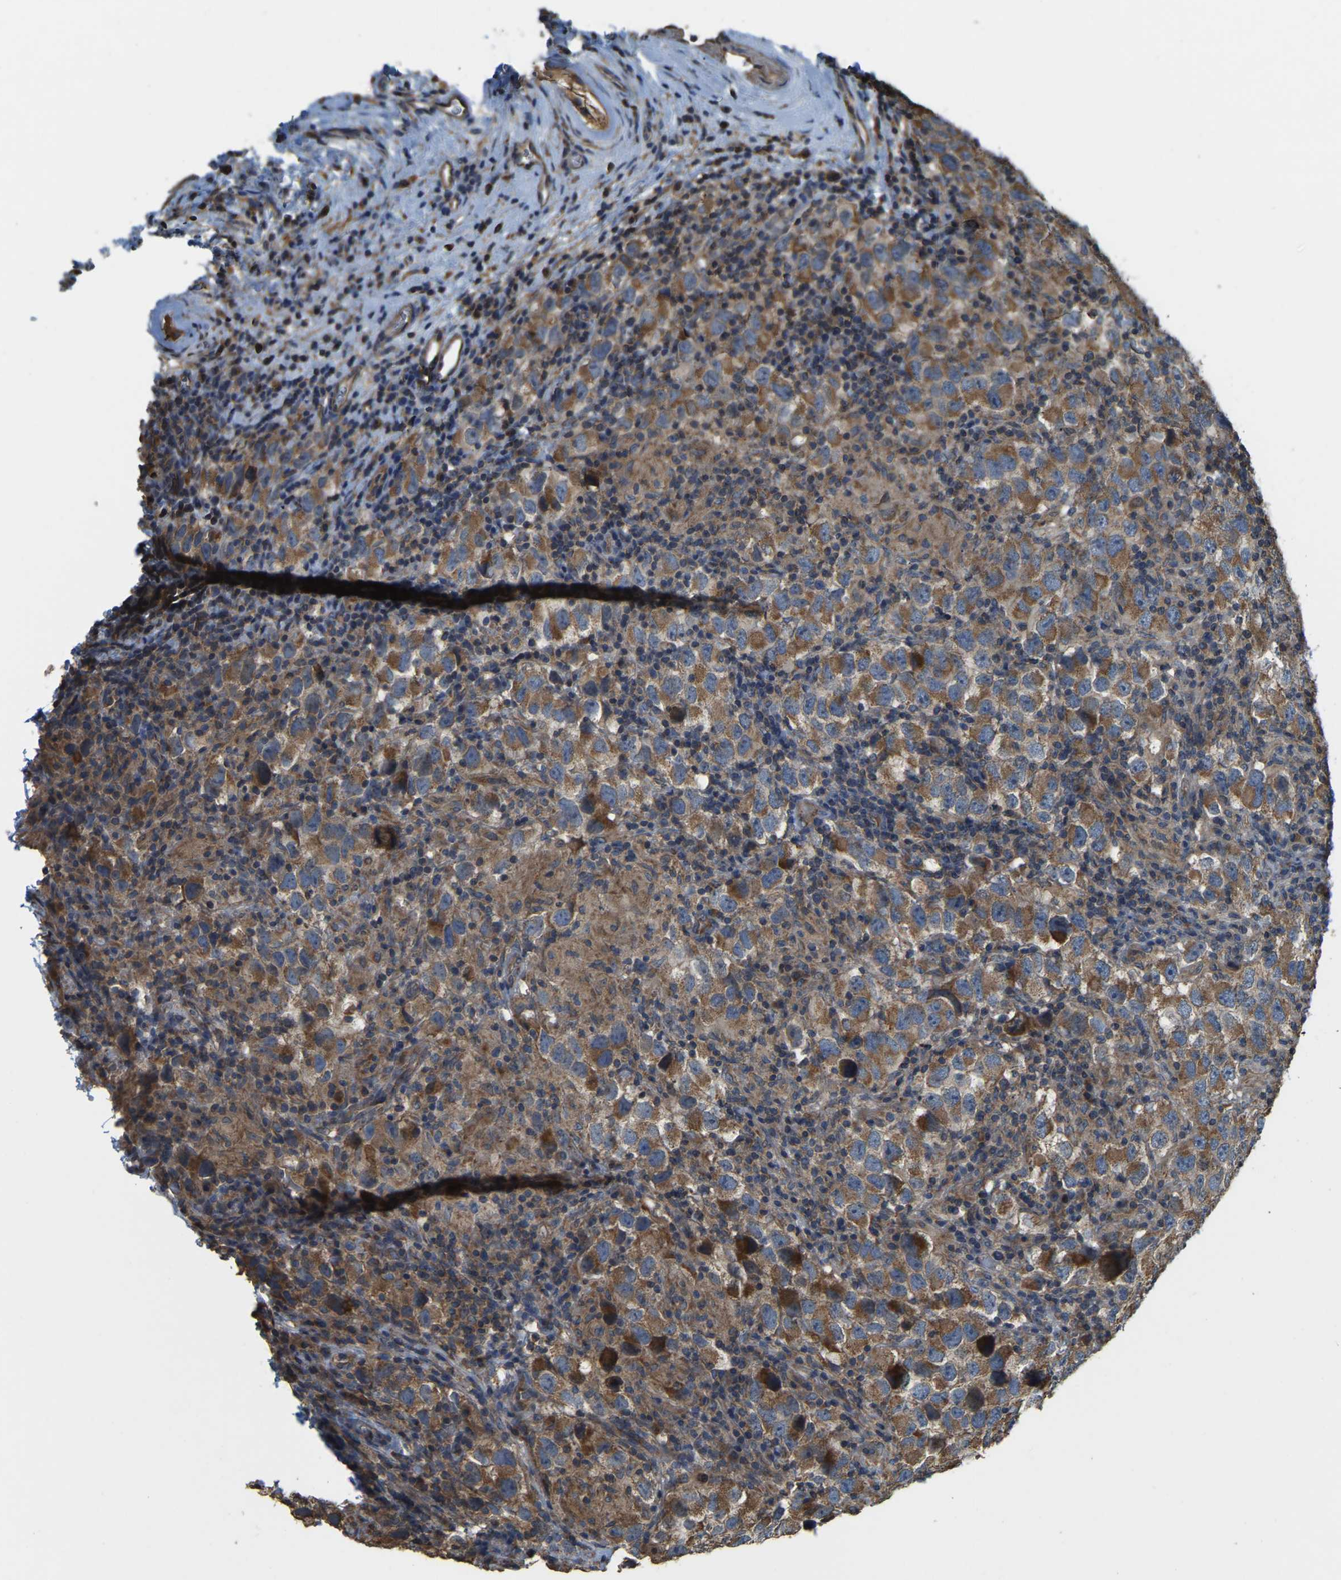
{"staining": {"intensity": "moderate", "quantity": ">75%", "location": "cytoplasmic/membranous"}, "tissue": "testis cancer", "cell_type": "Tumor cells", "image_type": "cancer", "snomed": [{"axis": "morphology", "description": "Carcinoma, Embryonal, NOS"}, {"axis": "topography", "description": "Testis"}], "caption": "DAB immunohistochemical staining of human embryonal carcinoma (testis) reveals moderate cytoplasmic/membranous protein expression in about >75% of tumor cells.", "gene": "GNG2", "patient": {"sex": "male", "age": 21}}